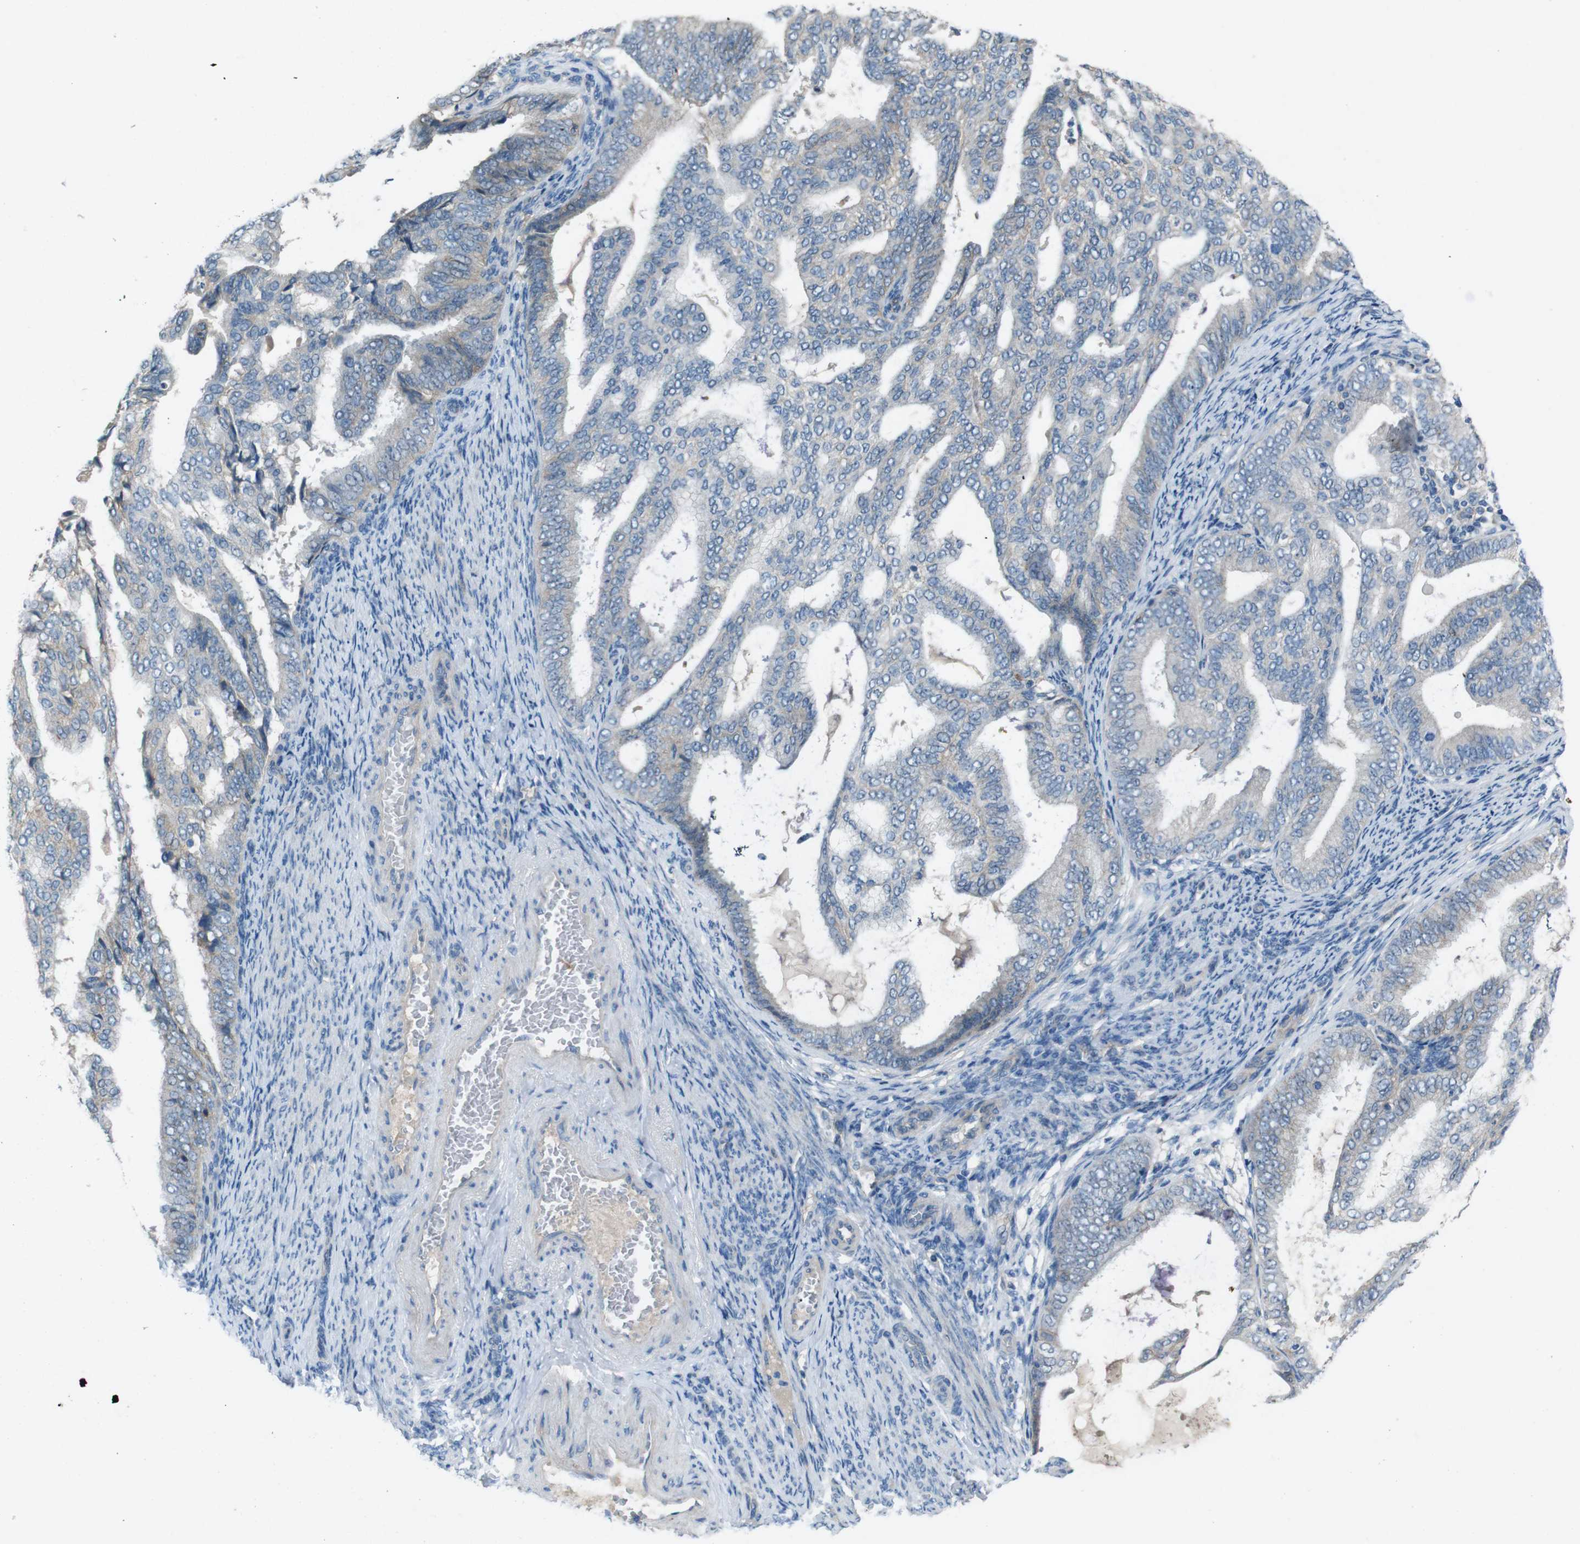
{"staining": {"intensity": "weak", "quantity": "<25%", "location": "cytoplasmic/membranous"}, "tissue": "endometrial cancer", "cell_type": "Tumor cells", "image_type": "cancer", "snomed": [{"axis": "morphology", "description": "Adenocarcinoma, NOS"}, {"axis": "topography", "description": "Endometrium"}], "caption": "Immunohistochemistry of human endometrial cancer (adenocarcinoma) displays no positivity in tumor cells. Brightfield microscopy of IHC stained with DAB (3,3'-diaminobenzidine) (brown) and hematoxylin (blue), captured at high magnification.", "gene": "PVR", "patient": {"sex": "female", "age": 58}}